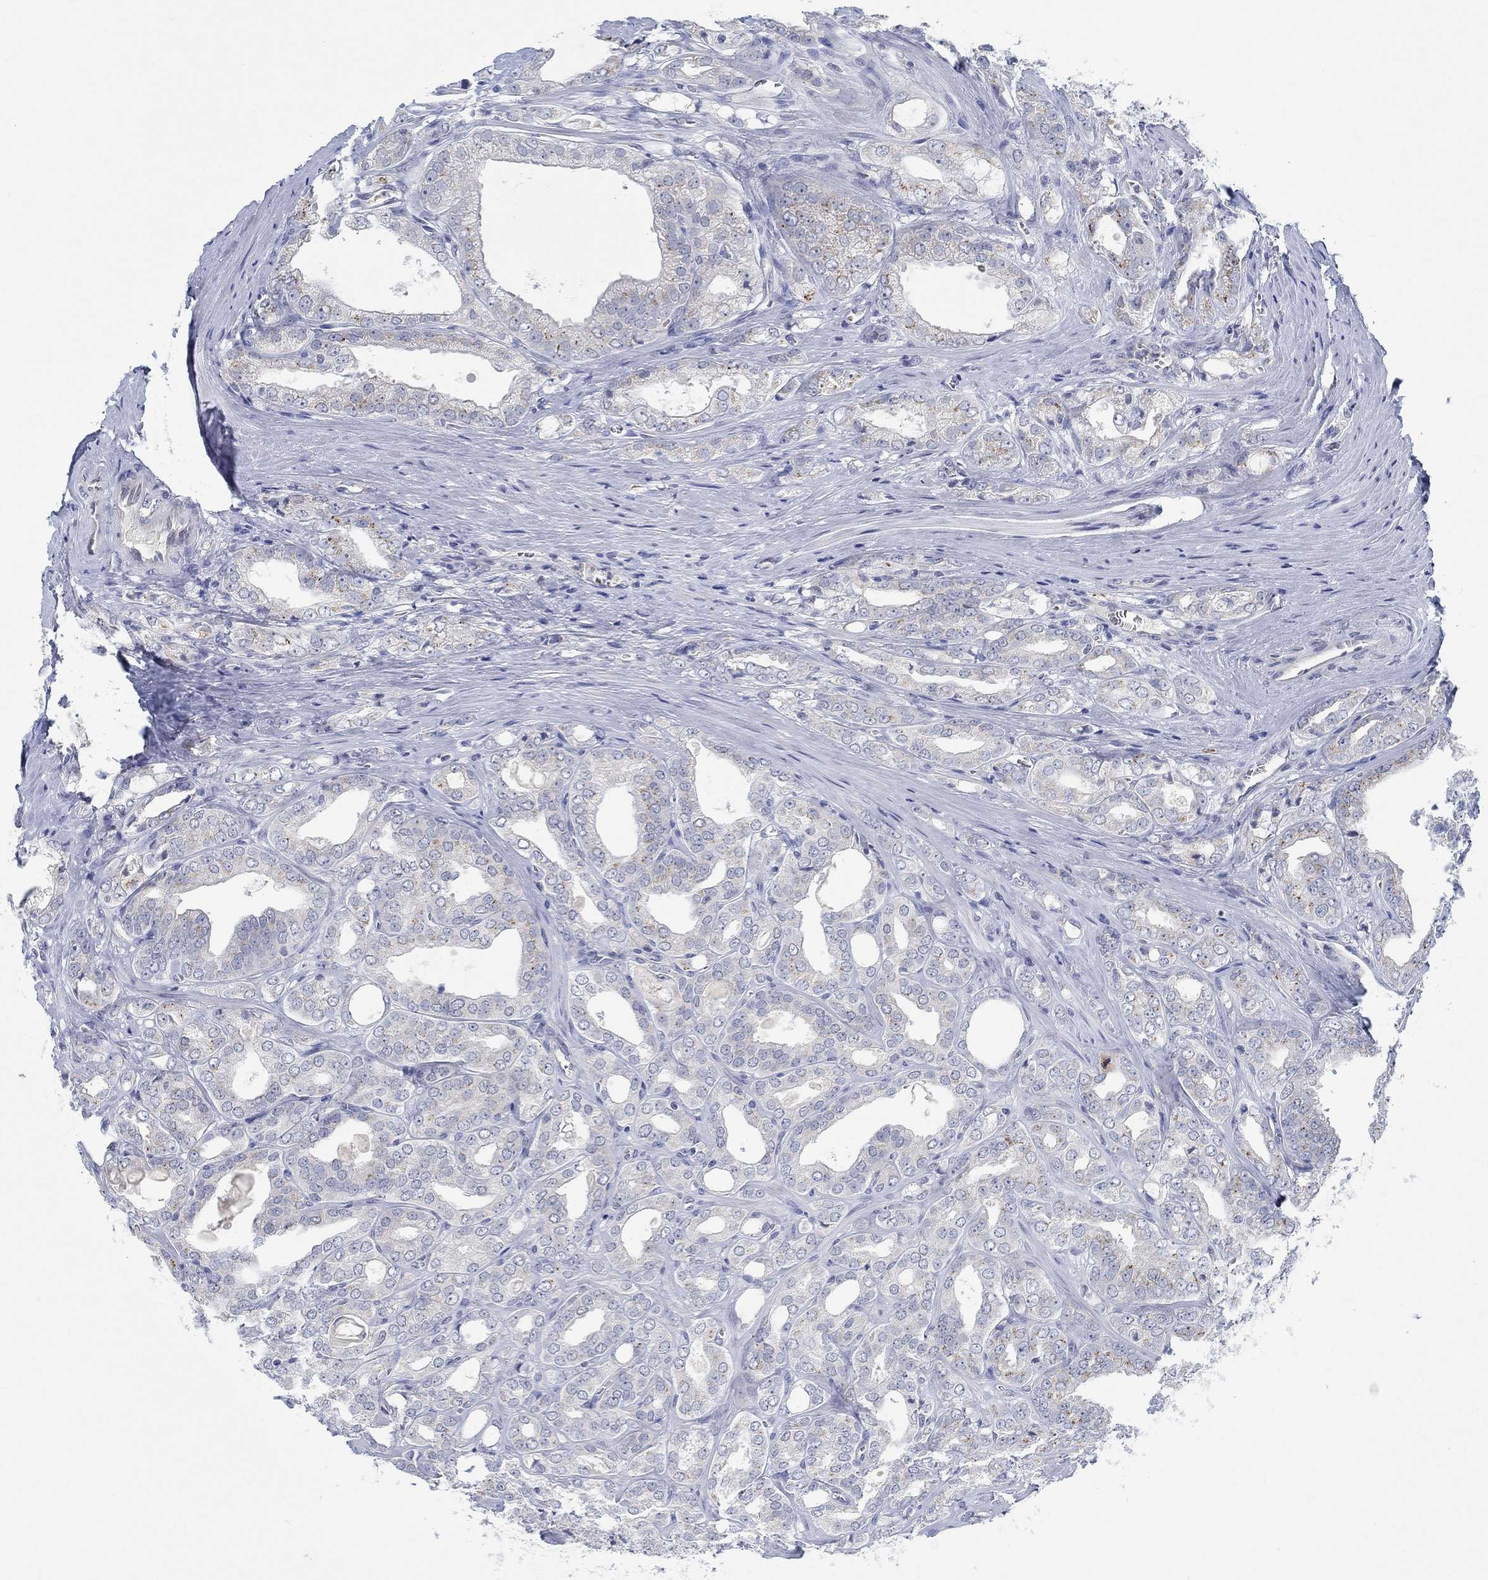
{"staining": {"intensity": "negative", "quantity": "none", "location": "none"}, "tissue": "prostate cancer", "cell_type": "Tumor cells", "image_type": "cancer", "snomed": [{"axis": "morphology", "description": "Adenocarcinoma, NOS"}, {"axis": "morphology", "description": "Adenocarcinoma, High grade"}, {"axis": "topography", "description": "Prostate"}], "caption": "Photomicrograph shows no protein expression in tumor cells of adenocarcinoma (high-grade) (prostate) tissue.", "gene": "TEKT4", "patient": {"sex": "male", "age": 70}}